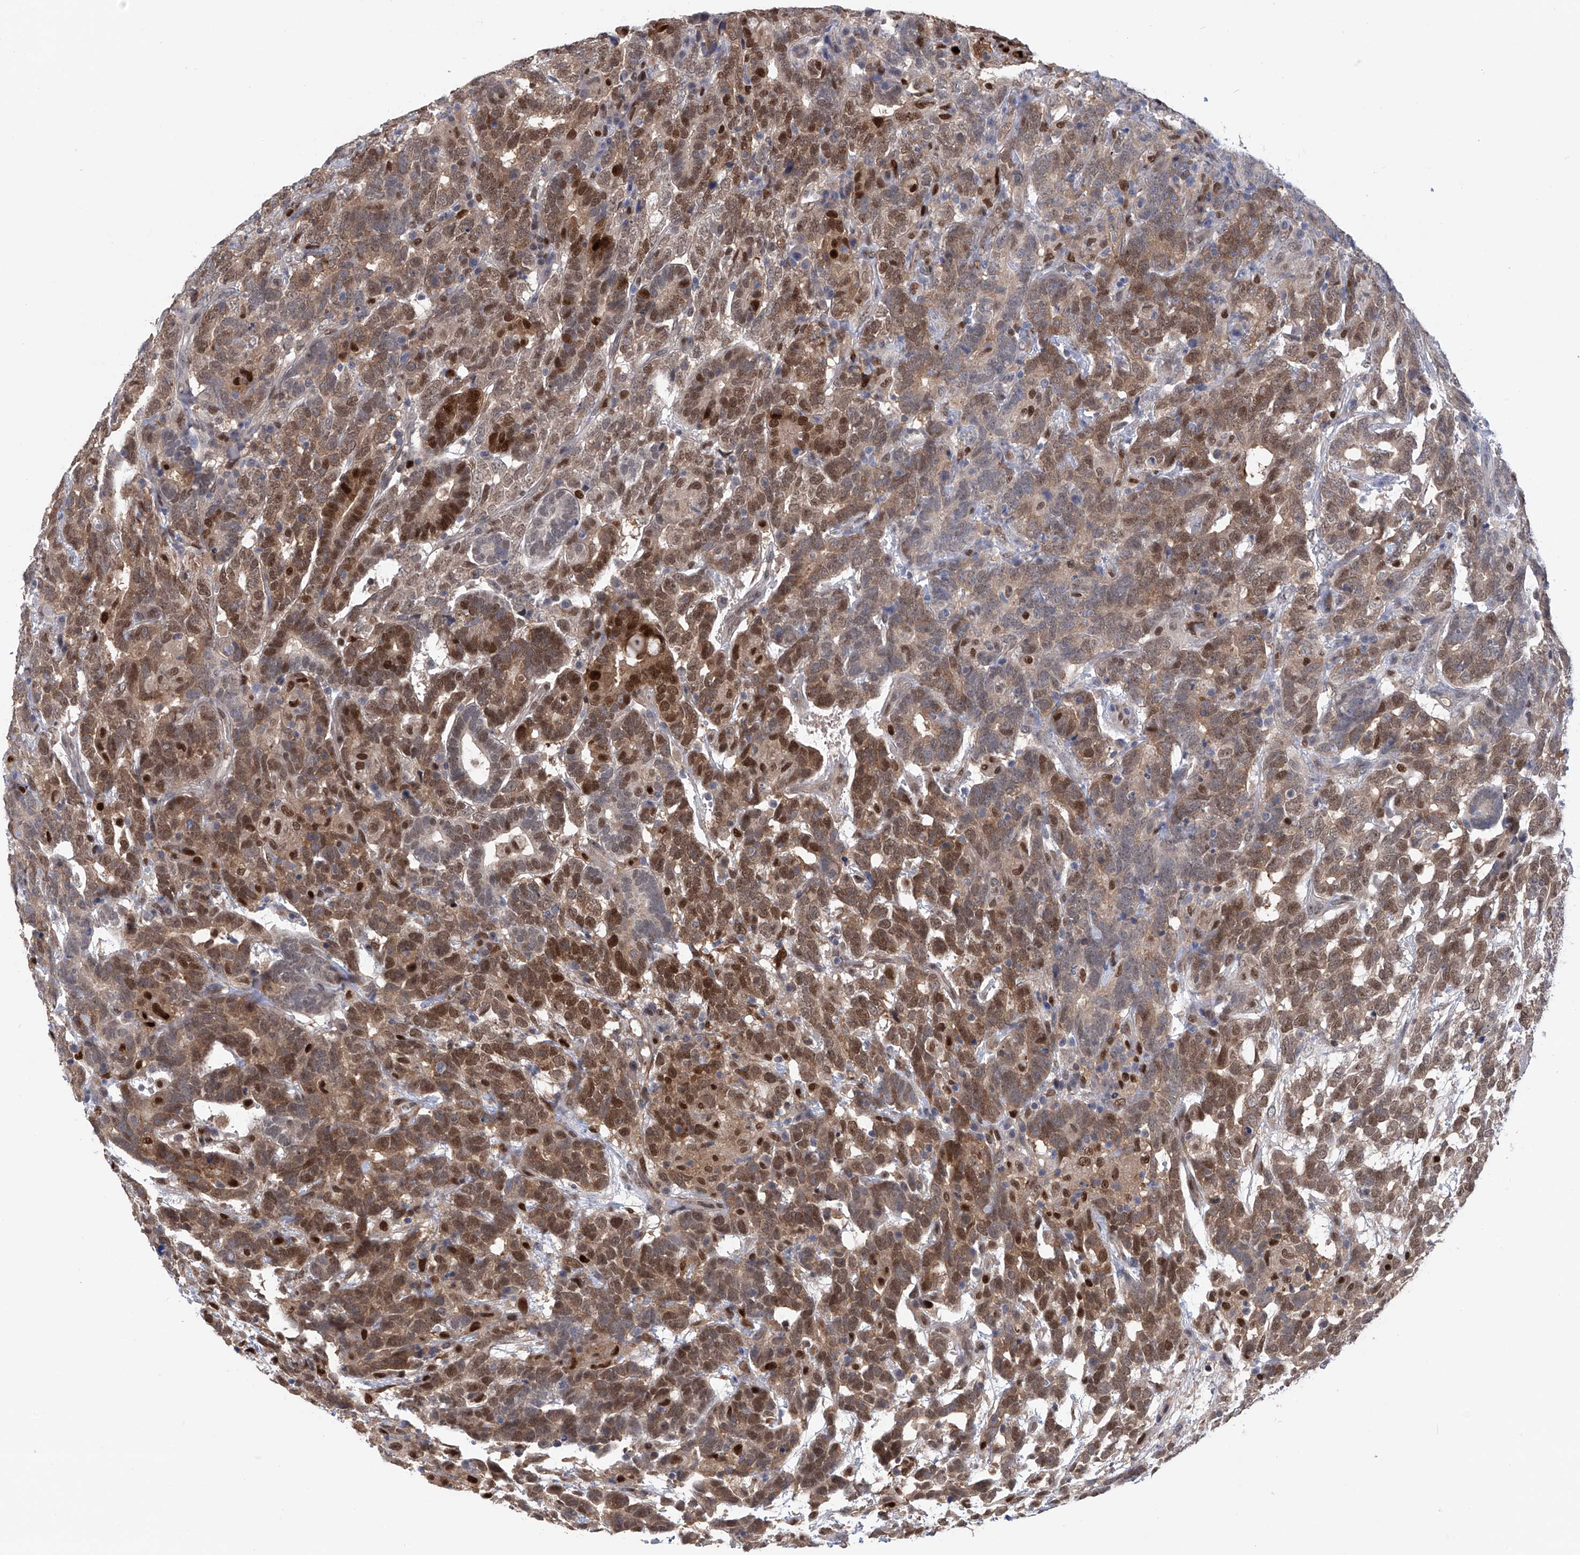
{"staining": {"intensity": "moderate", "quantity": "25%-75%", "location": "cytoplasmic/membranous,nuclear"}, "tissue": "testis cancer", "cell_type": "Tumor cells", "image_type": "cancer", "snomed": [{"axis": "morphology", "description": "Carcinoma, Embryonal, NOS"}, {"axis": "topography", "description": "Testis"}], "caption": "Testis embryonal carcinoma stained for a protein (brown) reveals moderate cytoplasmic/membranous and nuclear positive expression in about 25%-75% of tumor cells.", "gene": "PHF20", "patient": {"sex": "male", "age": 26}}